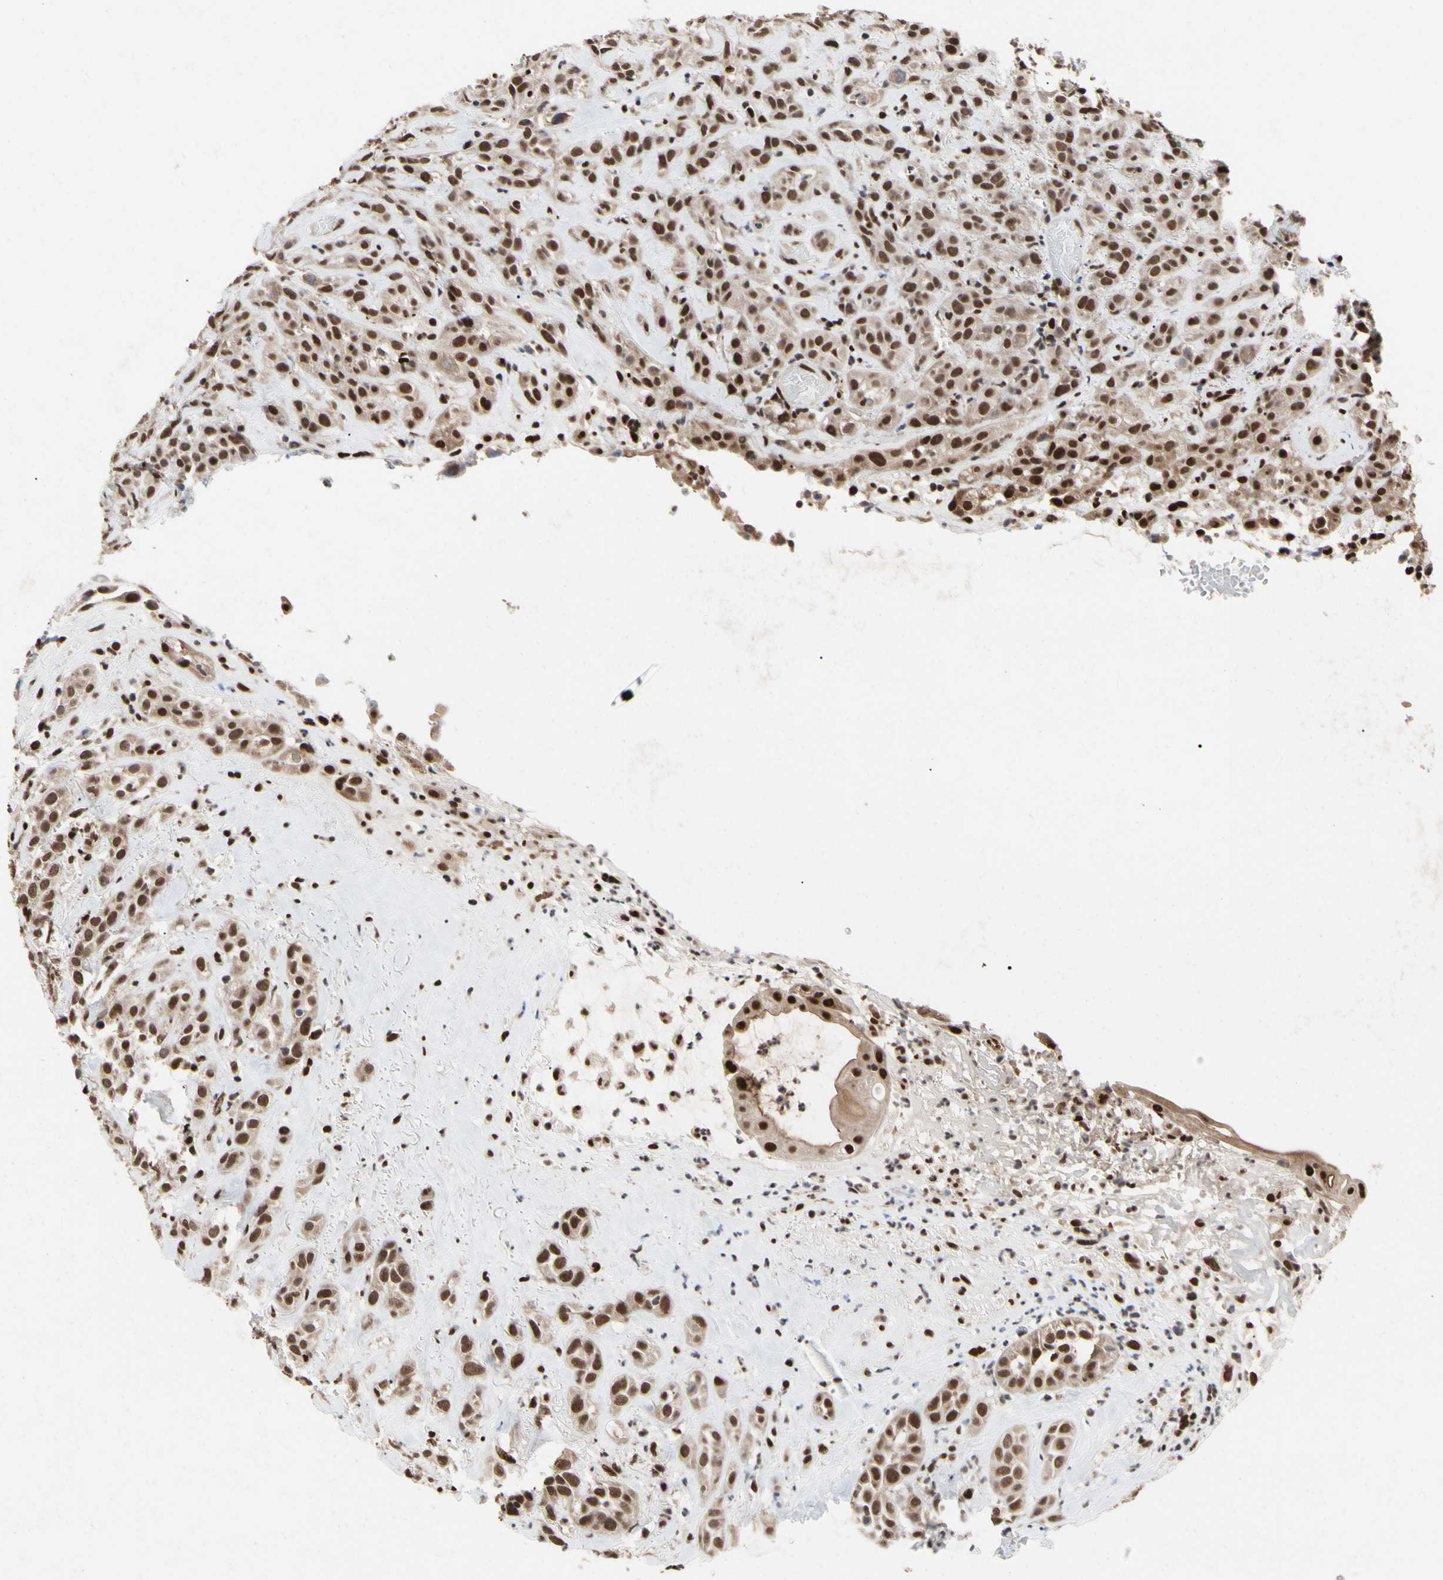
{"staining": {"intensity": "strong", "quantity": ">75%", "location": "nuclear"}, "tissue": "head and neck cancer", "cell_type": "Tumor cells", "image_type": "cancer", "snomed": [{"axis": "morphology", "description": "Squamous cell carcinoma, NOS"}, {"axis": "topography", "description": "Head-Neck"}], "caption": "This is an image of immunohistochemistry (IHC) staining of squamous cell carcinoma (head and neck), which shows strong staining in the nuclear of tumor cells.", "gene": "FAM98B", "patient": {"sex": "male", "age": 62}}